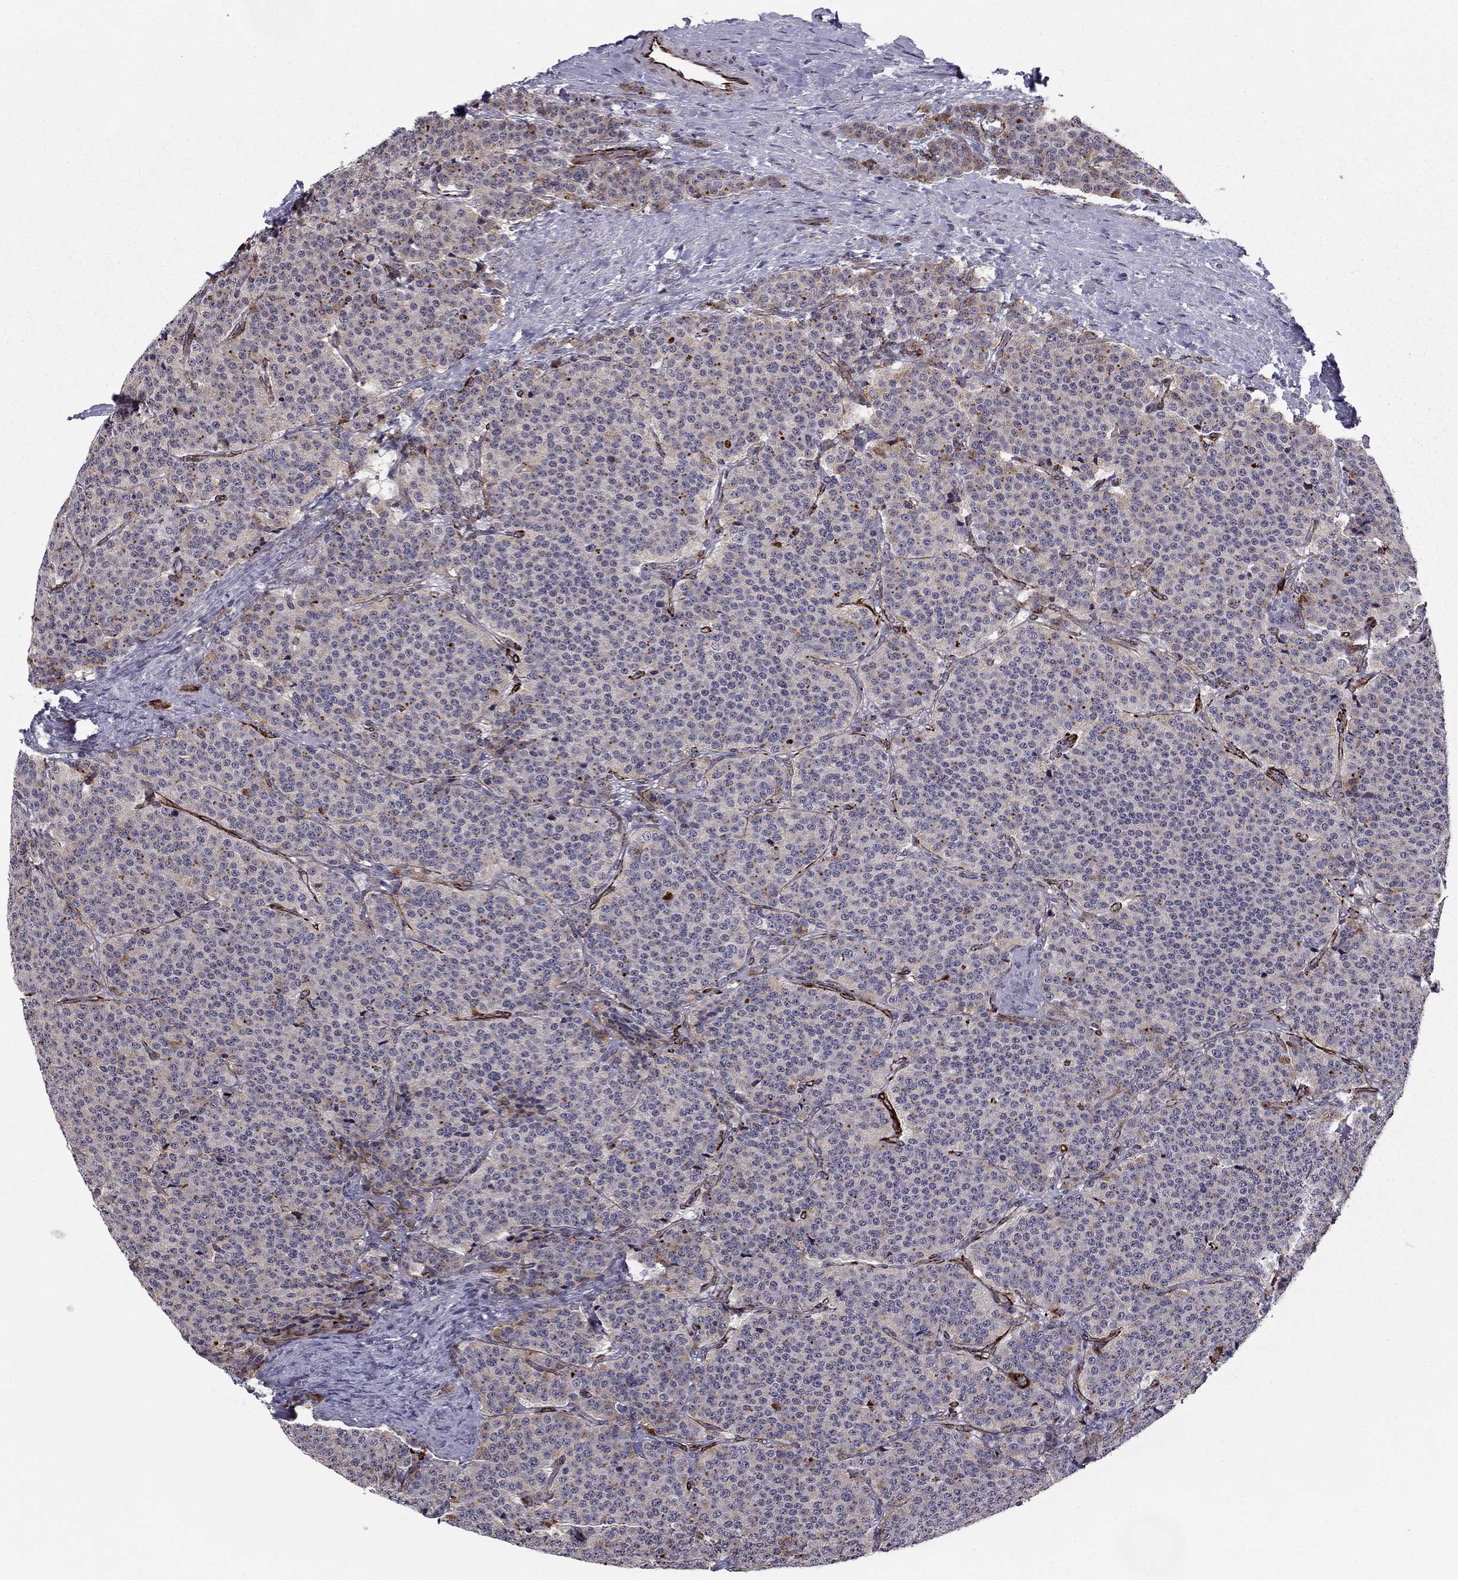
{"staining": {"intensity": "moderate", "quantity": "<25%", "location": "cytoplasmic/membranous"}, "tissue": "carcinoid", "cell_type": "Tumor cells", "image_type": "cancer", "snomed": [{"axis": "morphology", "description": "Carcinoid, malignant, NOS"}, {"axis": "topography", "description": "Small intestine"}], "caption": "Carcinoid stained for a protein (brown) demonstrates moderate cytoplasmic/membranous positive staining in approximately <25% of tumor cells.", "gene": "ANKS4B", "patient": {"sex": "female", "age": 58}}